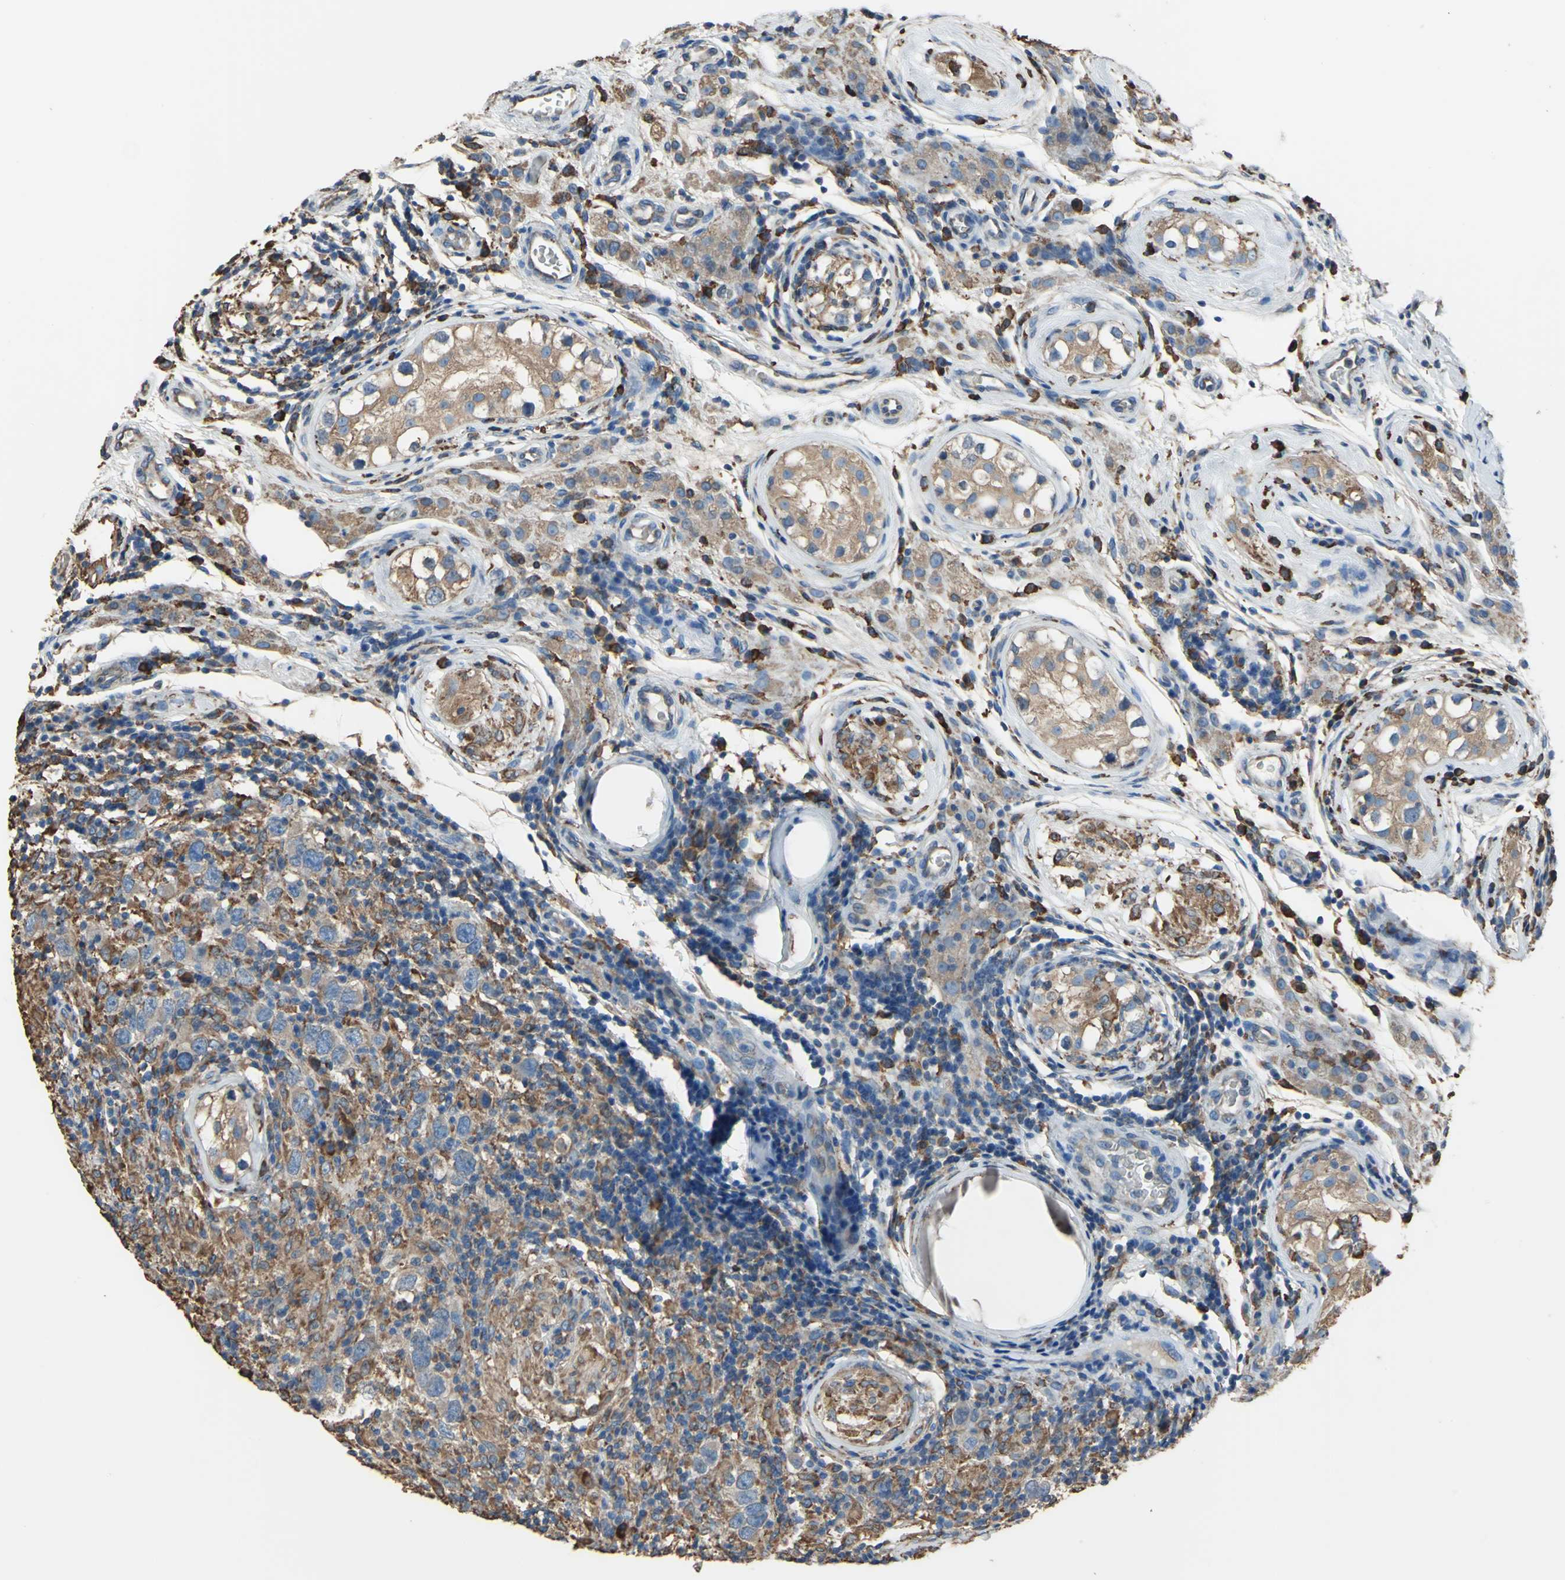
{"staining": {"intensity": "moderate", "quantity": ">75%", "location": "cytoplasmic/membranous"}, "tissue": "testis cancer", "cell_type": "Tumor cells", "image_type": "cancer", "snomed": [{"axis": "morphology", "description": "Carcinoma, Embryonal, NOS"}, {"axis": "topography", "description": "Testis"}], "caption": "IHC of human testis embryonal carcinoma shows medium levels of moderate cytoplasmic/membranous staining in approximately >75% of tumor cells. Nuclei are stained in blue.", "gene": "GPANK1", "patient": {"sex": "male", "age": 21}}